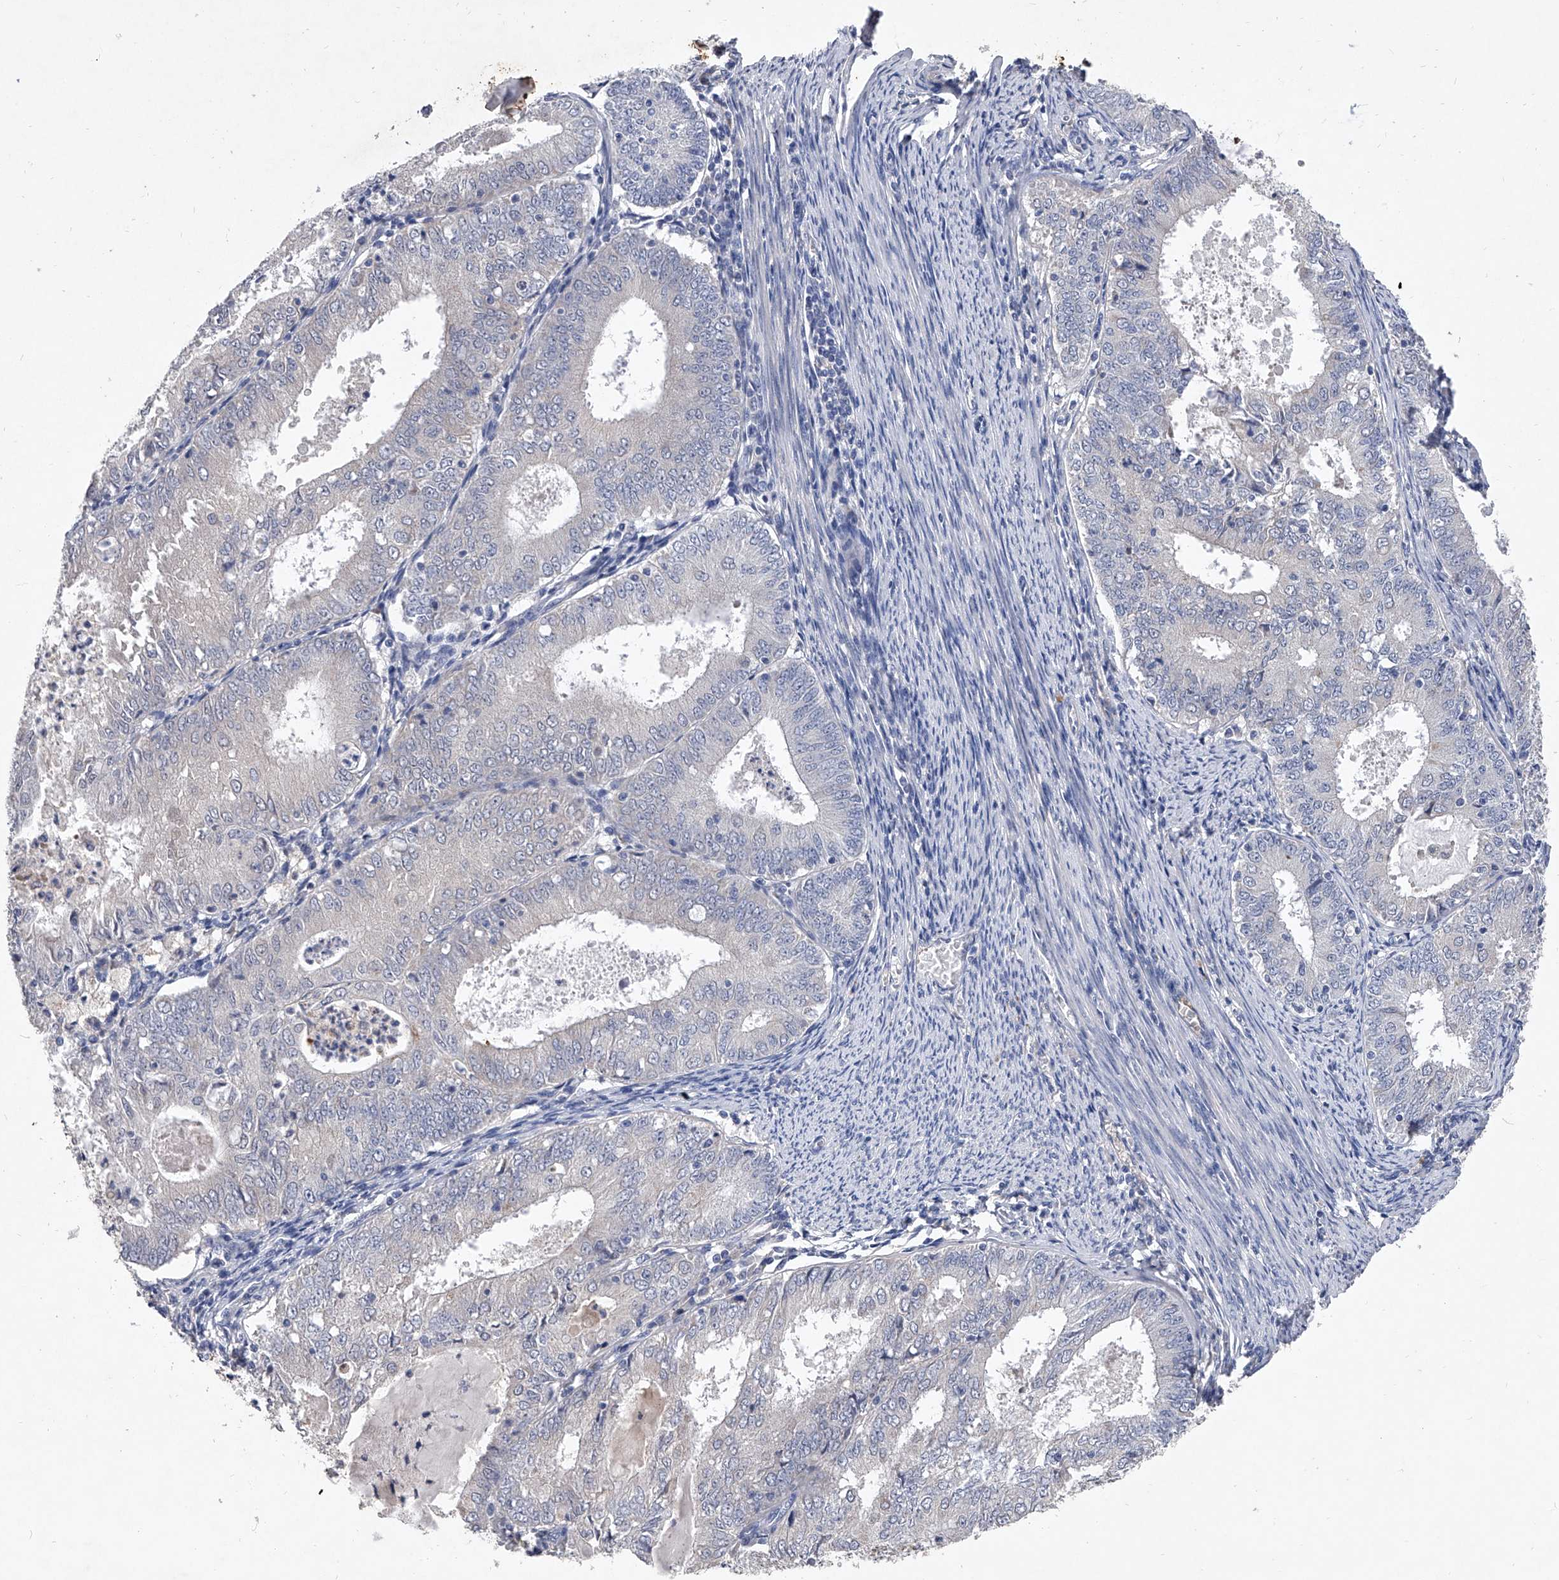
{"staining": {"intensity": "negative", "quantity": "none", "location": "none"}, "tissue": "endometrial cancer", "cell_type": "Tumor cells", "image_type": "cancer", "snomed": [{"axis": "morphology", "description": "Adenocarcinoma, NOS"}, {"axis": "topography", "description": "Endometrium"}], "caption": "Tumor cells are negative for protein expression in human endometrial cancer.", "gene": "C5", "patient": {"sex": "female", "age": 57}}